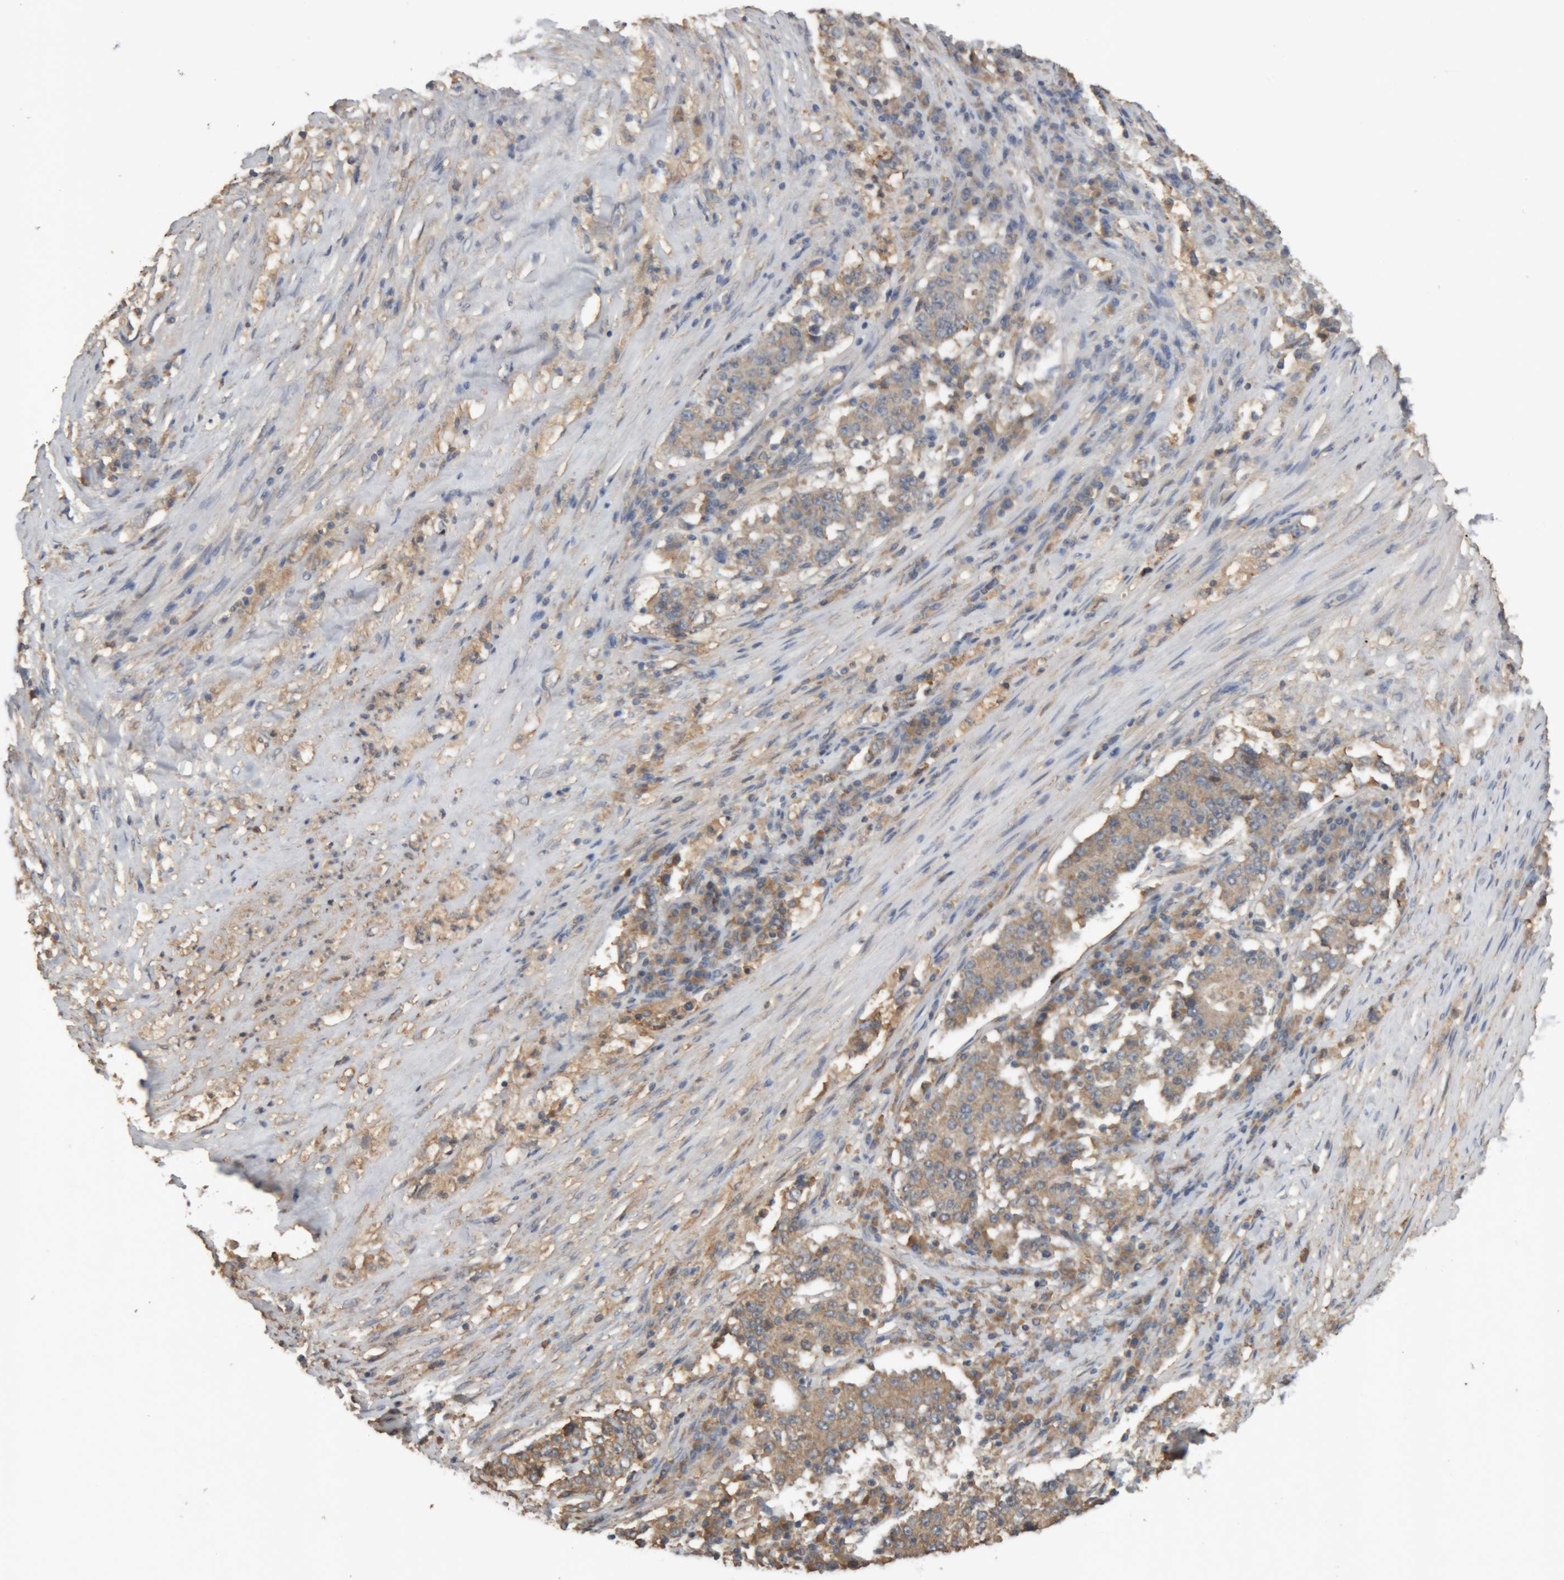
{"staining": {"intensity": "weak", "quantity": "25%-75%", "location": "cytoplasmic/membranous"}, "tissue": "stomach cancer", "cell_type": "Tumor cells", "image_type": "cancer", "snomed": [{"axis": "morphology", "description": "Adenocarcinoma, NOS"}, {"axis": "topography", "description": "Stomach"}], "caption": "Stomach cancer (adenocarcinoma) stained for a protein displays weak cytoplasmic/membranous positivity in tumor cells. (DAB (3,3'-diaminobenzidine) IHC, brown staining for protein, blue staining for nuclei).", "gene": "TMED7", "patient": {"sex": "male", "age": 59}}